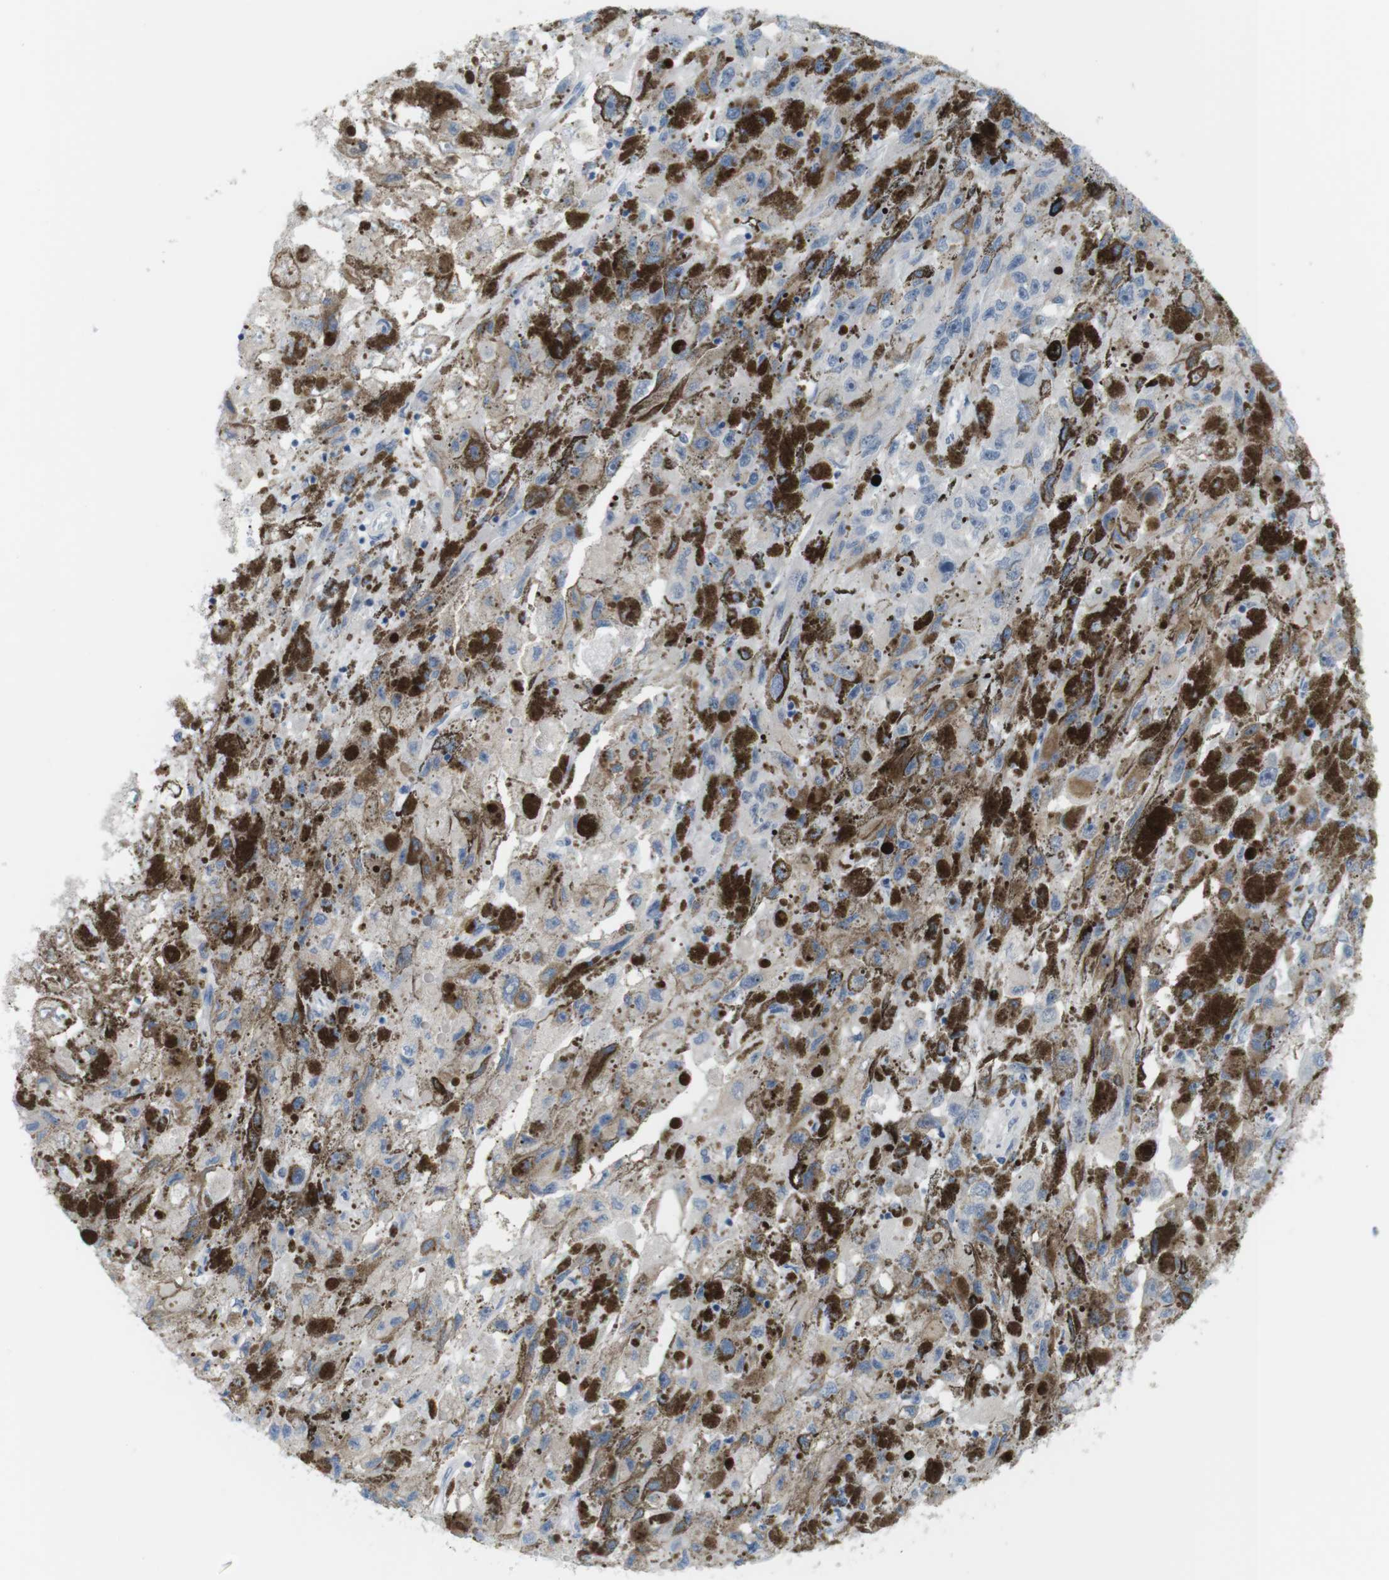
{"staining": {"intensity": "weak", "quantity": "<25%", "location": "cytoplasmic/membranous"}, "tissue": "melanoma", "cell_type": "Tumor cells", "image_type": "cancer", "snomed": [{"axis": "morphology", "description": "Malignant melanoma, NOS"}, {"axis": "topography", "description": "Skin"}], "caption": "High power microscopy micrograph of an immunohistochemistry micrograph of malignant melanoma, revealing no significant positivity in tumor cells.", "gene": "MYH9", "patient": {"sex": "female", "age": 104}}